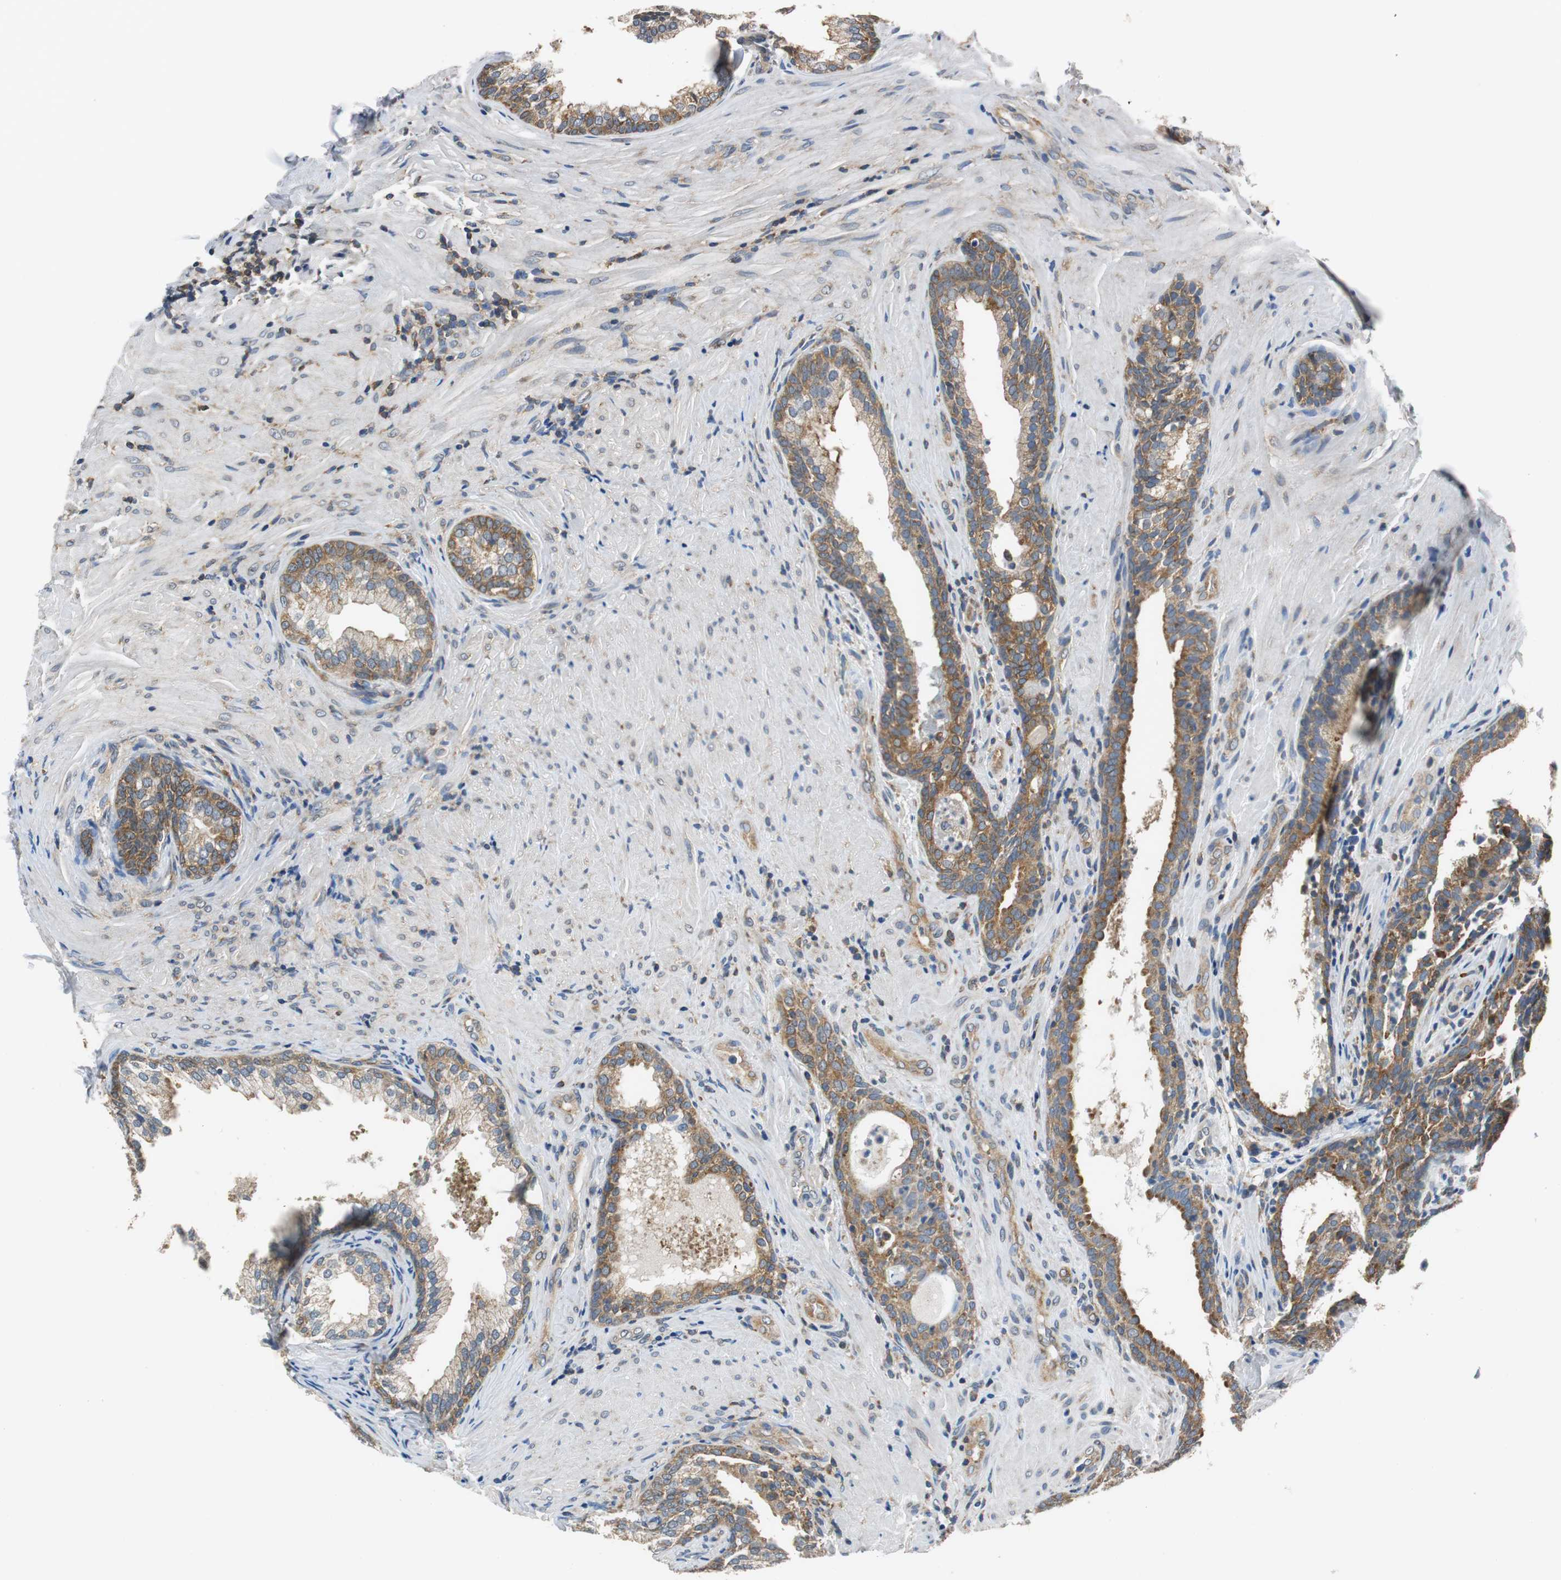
{"staining": {"intensity": "moderate", "quantity": ">75%", "location": "cytoplasmic/membranous"}, "tissue": "prostate", "cell_type": "Glandular cells", "image_type": "normal", "snomed": [{"axis": "morphology", "description": "Normal tissue, NOS"}, {"axis": "topography", "description": "Prostate"}], "caption": "The micrograph shows staining of benign prostate, revealing moderate cytoplasmic/membranous protein positivity (brown color) within glandular cells. Using DAB (3,3'-diaminobenzidine) (brown) and hematoxylin (blue) stains, captured at high magnification using brightfield microscopy.", "gene": "CNOT3", "patient": {"sex": "male", "age": 76}}